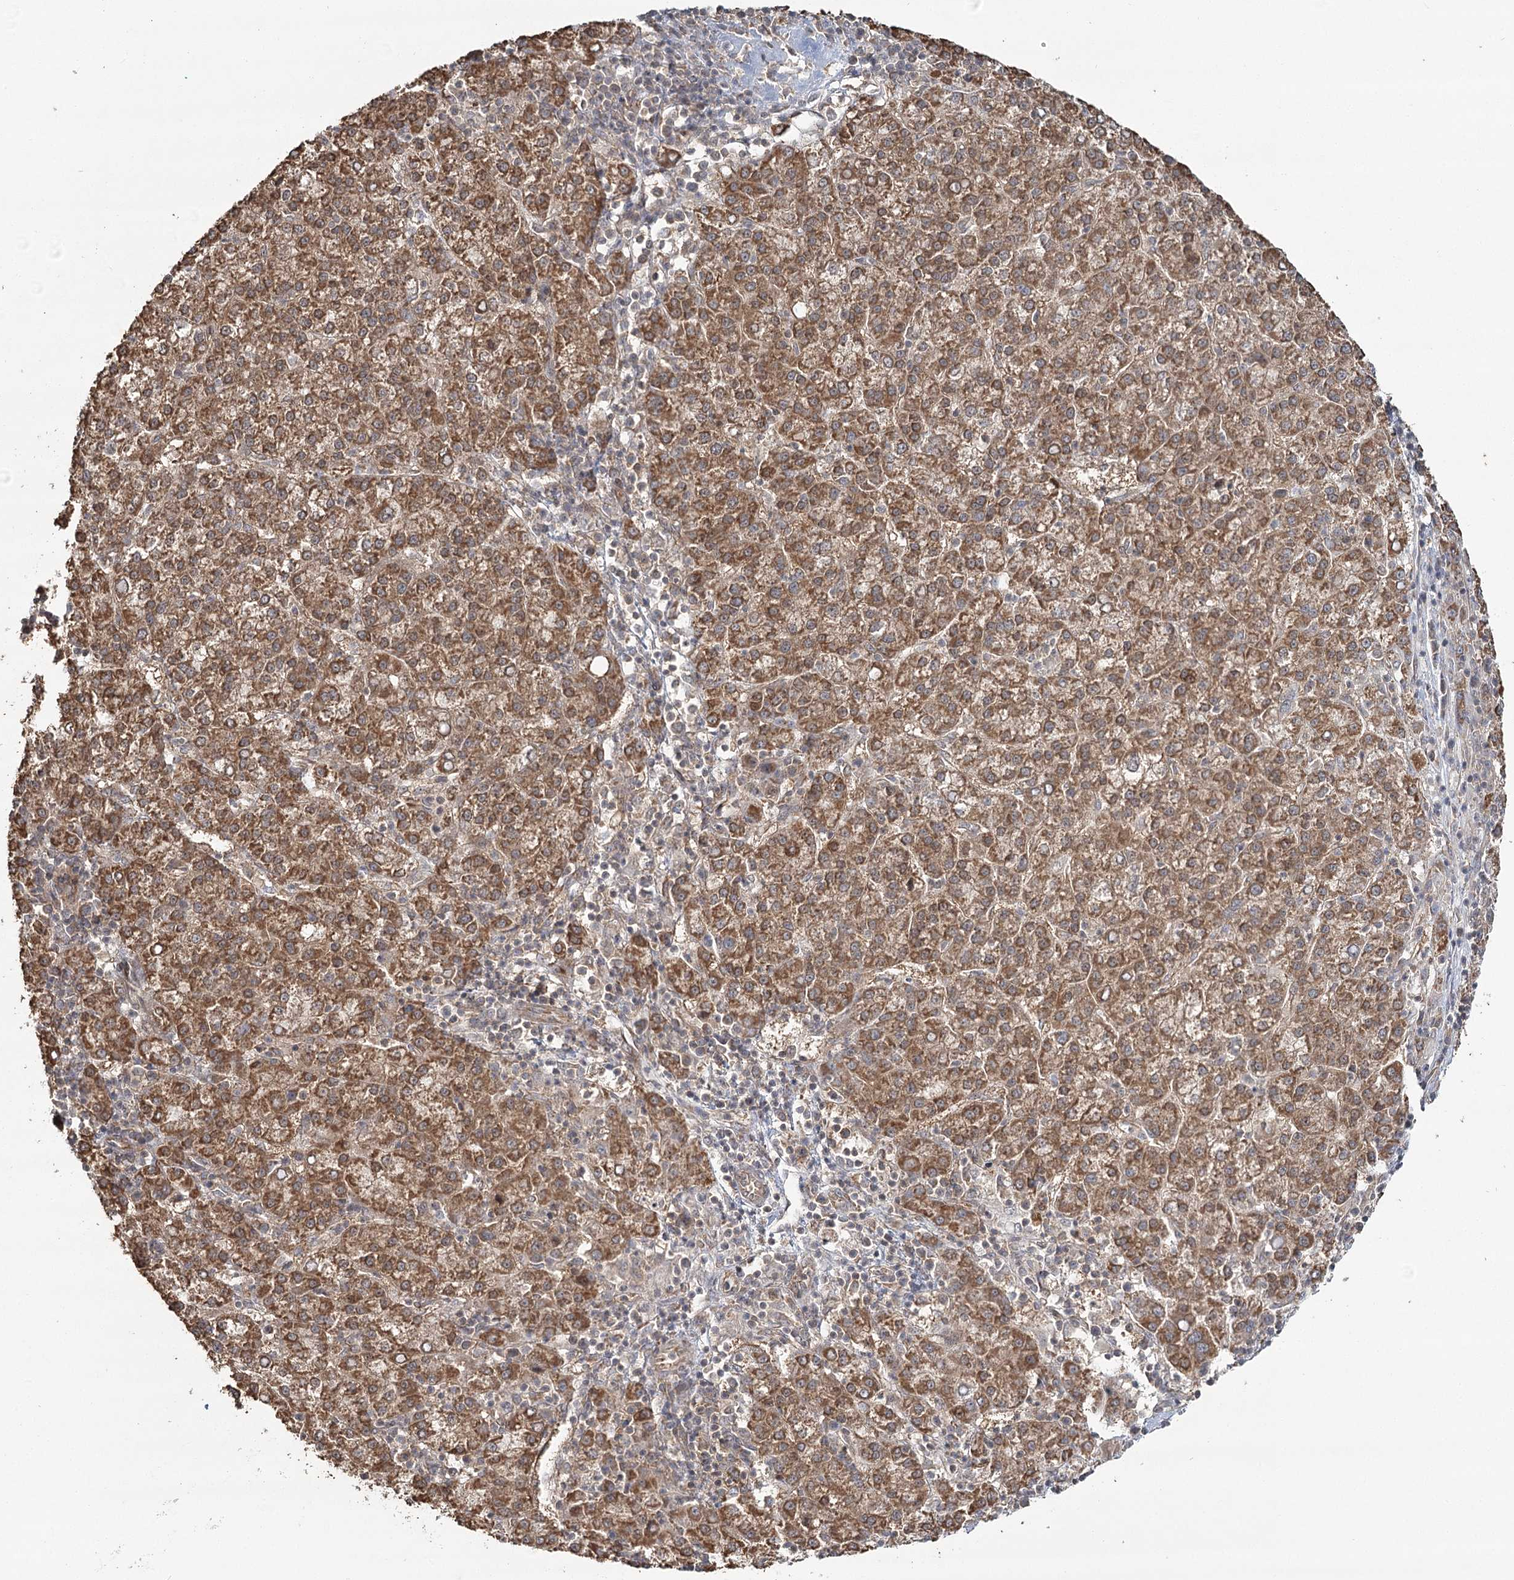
{"staining": {"intensity": "moderate", "quantity": ">75%", "location": "cytoplasmic/membranous"}, "tissue": "liver cancer", "cell_type": "Tumor cells", "image_type": "cancer", "snomed": [{"axis": "morphology", "description": "Carcinoma, Hepatocellular, NOS"}, {"axis": "topography", "description": "Liver"}], "caption": "Hepatocellular carcinoma (liver) stained with DAB (3,3'-diaminobenzidine) immunohistochemistry shows medium levels of moderate cytoplasmic/membranous positivity in approximately >75% of tumor cells. Nuclei are stained in blue.", "gene": "OTUD4", "patient": {"sex": "female", "age": 58}}